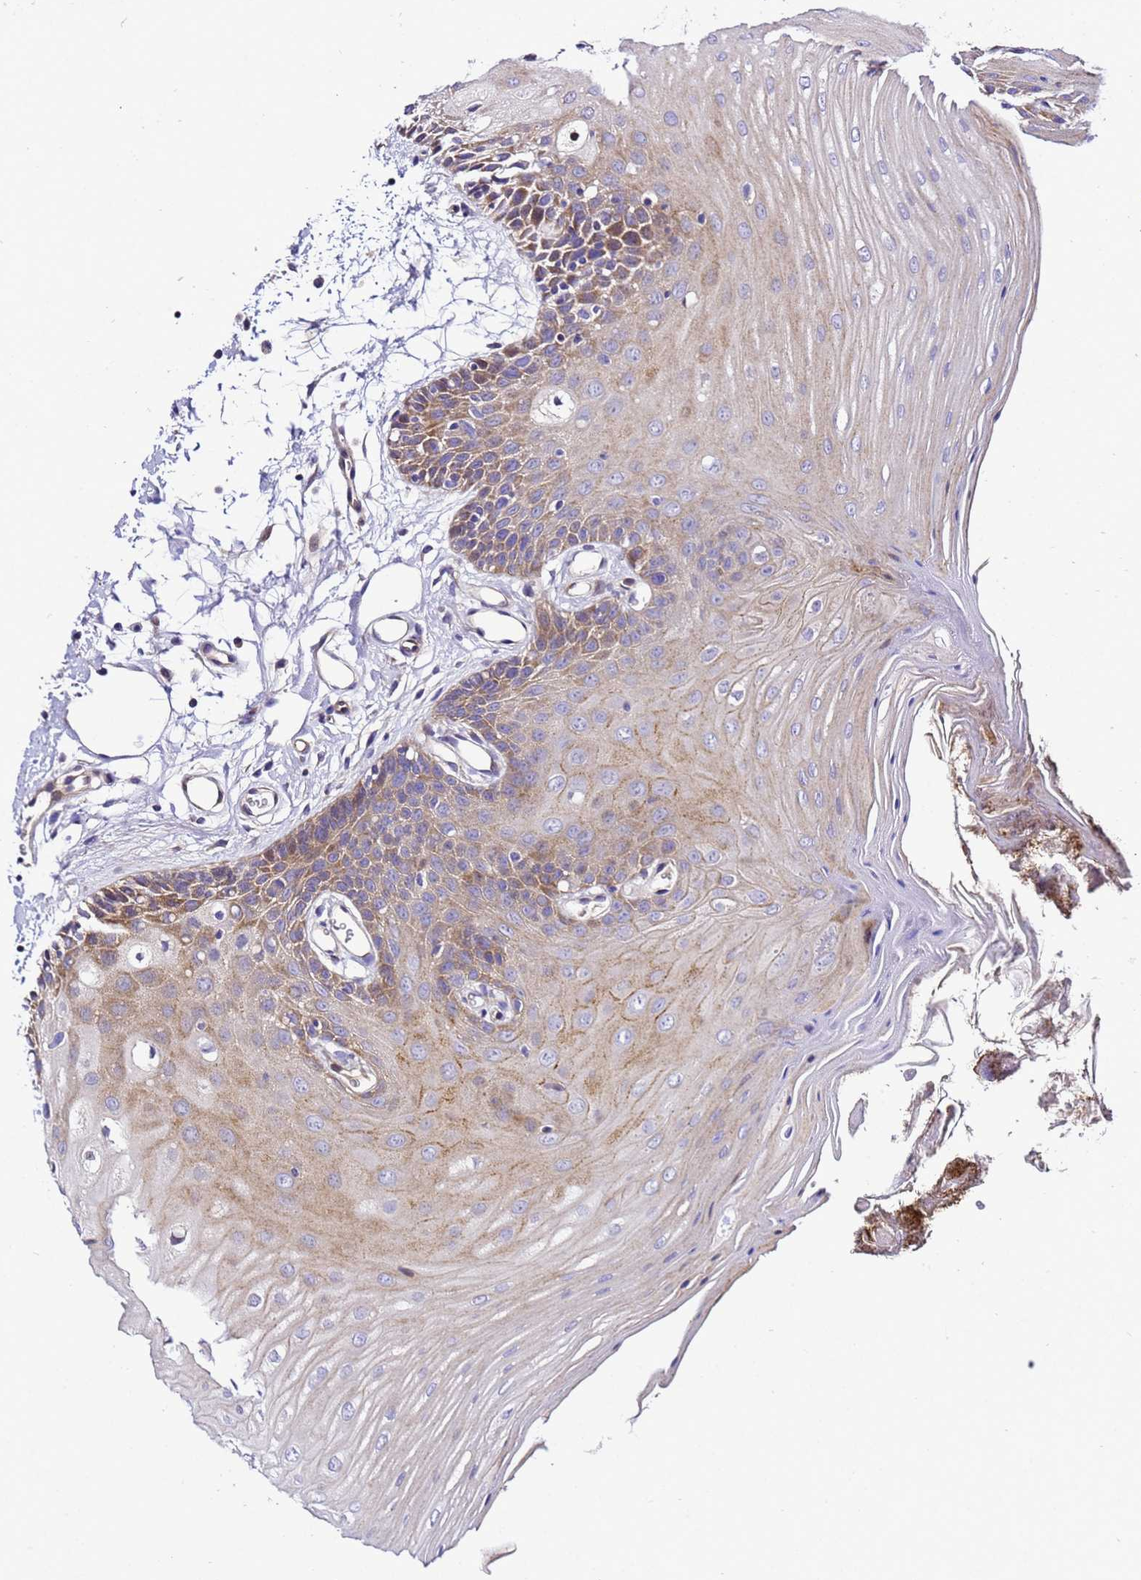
{"staining": {"intensity": "moderate", "quantity": "25%-75%", "location": "cytoplasmic/membranous"}, "tissue": "oral mucosa", "cell_type": "Squamous epithelial cells", "image_type": "normal", "snomed": [{"axis": "morphology", "description": "Normal tissue, NOS"}, {"axis": "topography", "description": "Oral tissue"}, {"axis": "topography", "description": "Tounge, NOS"}], "caption": "DAB (3,3'-diaminobenzidine) immunohistochemical staining of unremarkable oral mucosa demonstrates moderate cytoplasmic/membranous protein expression in about 25%-75% of squamous epithelial cells. (brown staining indicates protein expression, while blue staining denotes nuclei).", "gene": "ZNF417", "patient": {"sex": "female", "age": 73}}